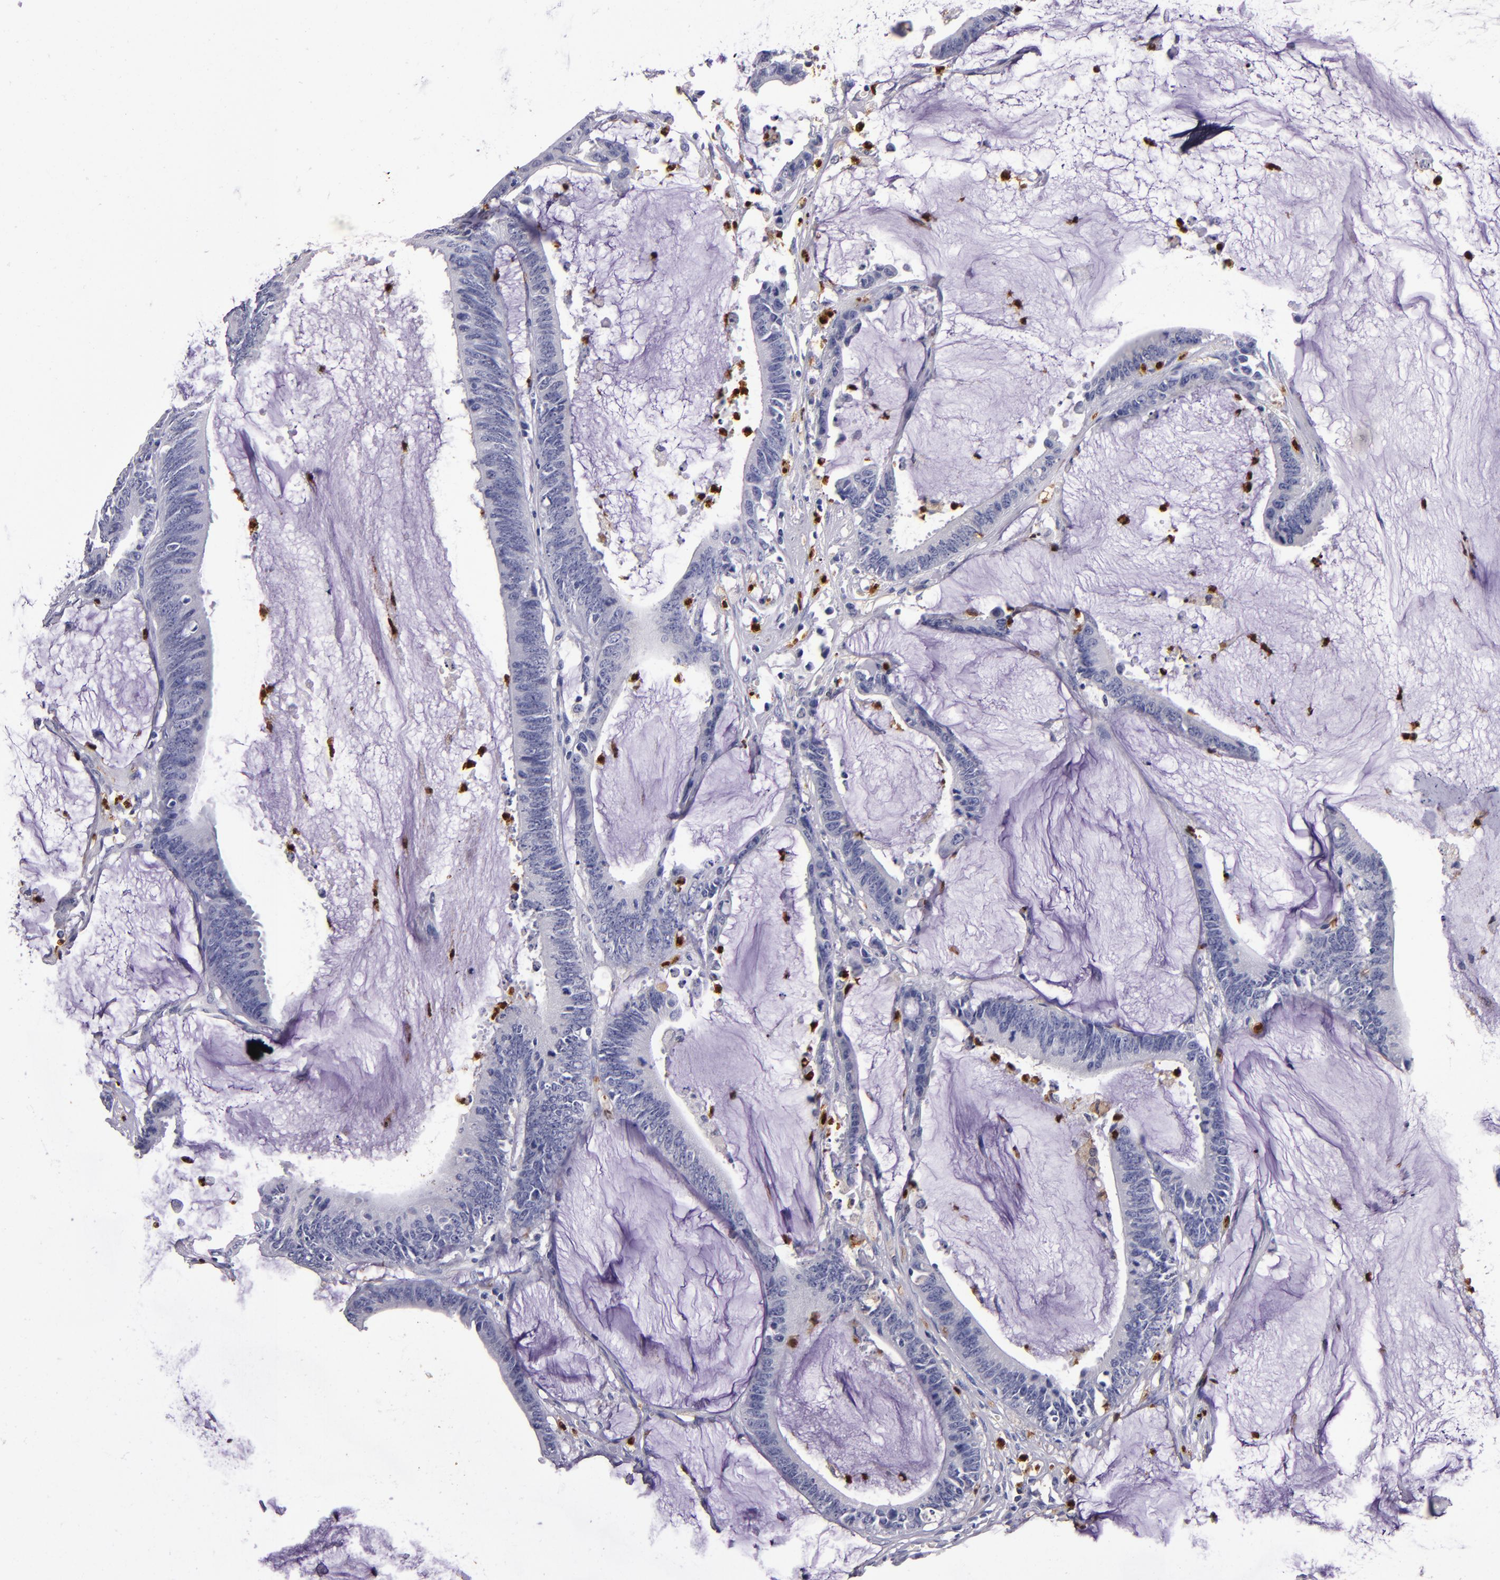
{"staining": {"intensity": "negative", "quantity": "none", "location": "none"}, "tissue": "colorectal cancer", "cell_type": "Tumor cells", "image_type": "cancer", "snomed": [{"axis": "morphology", "description": "Adenocarcinoma, NOS"}, {"axis": "topography", "description": "Rectum"}], "caption": "There is no significant positivity in tumor cells of colorectal adenocarcinoma. (IHC, brightfield microscopy, high magnification).", "gene": "S100A8", "patient": {"sex": "female", "age": 66}}